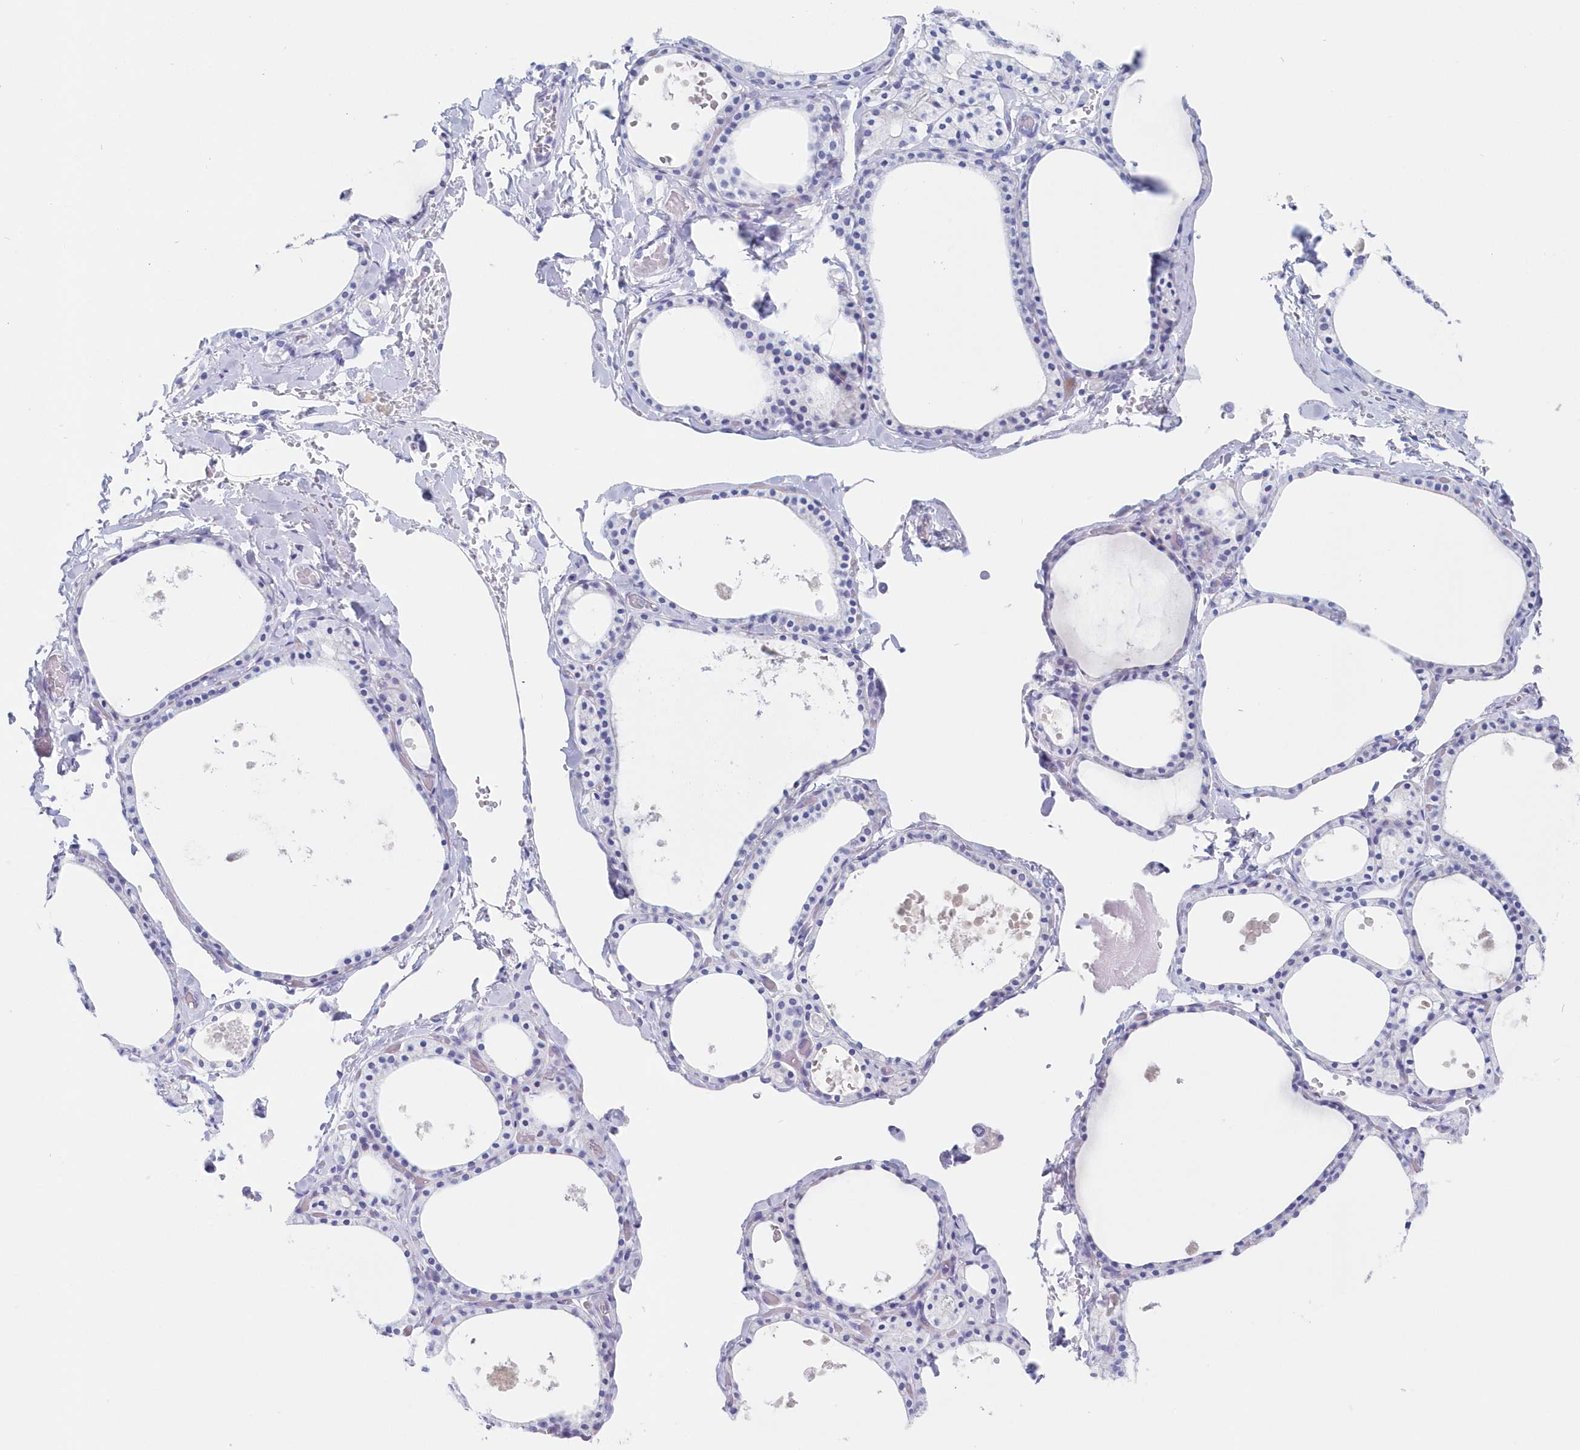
{"staining": {"intensity": "negative", "quantity": "none", "location": "none"}, "tissue": "thyroid gland", "cell_type": "Glandular cells", "image_type": "normal", "snomed": [{"axis": "morphology", "description": "Normal tissue, NOS"}, {"axis": "topography", "description": "Thyroid gland"}], "caption": "Glandular cells are negative for brown protein staining in normal thyroid gland. Brightfield microscopy of immunohistochemistry stained with DAB (brown) and hematoxylin (blue), captured at high magnification.", "gene": "CSNK1G2", "patient": {"sex": "male", "age": 56}}